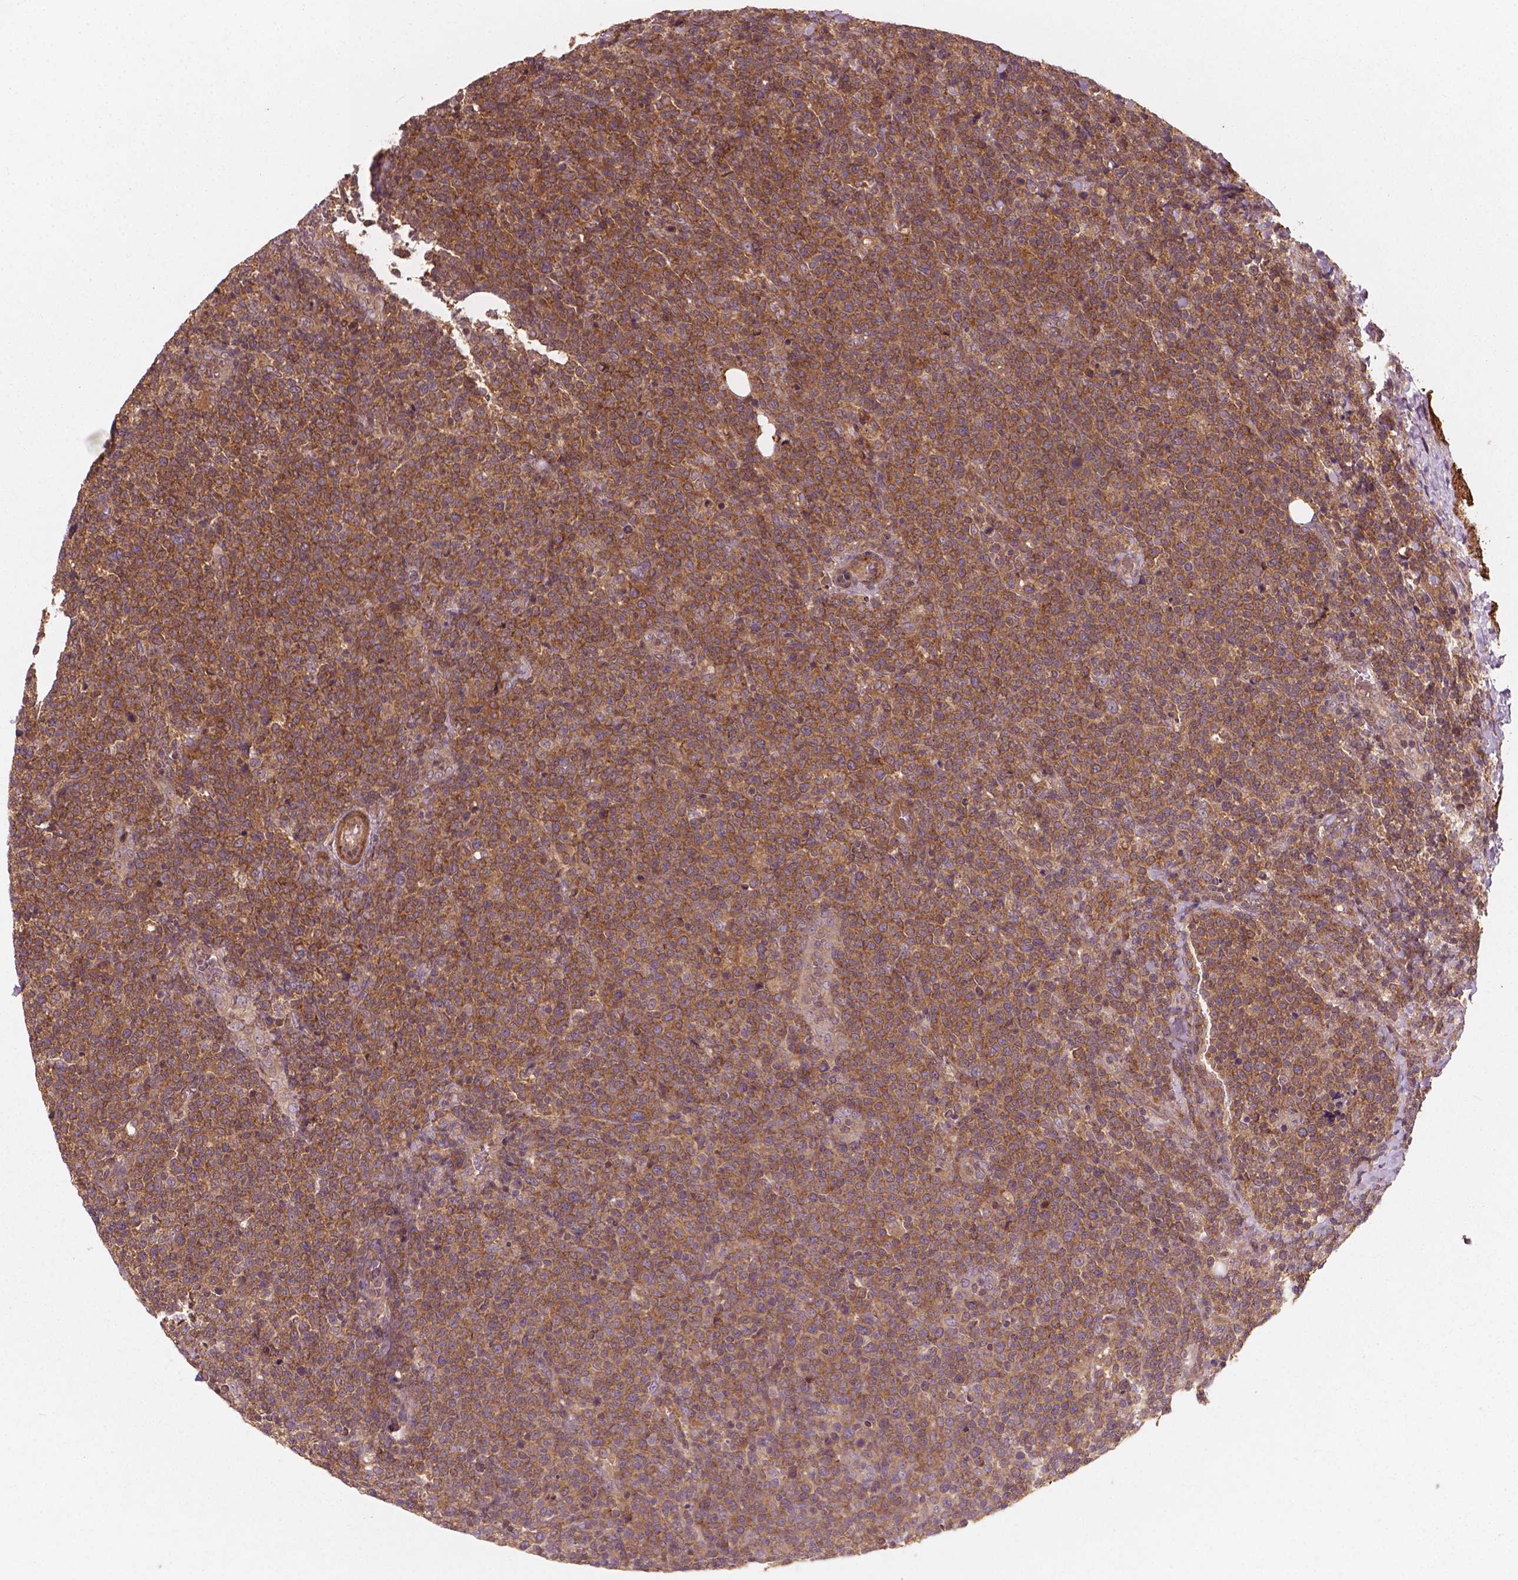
{"staining": {"intensity": "moderate", "quantity": ">75%", "location": "cytoplasmic/membranous"}, "tissue": "lymphoma", "cell_type": "Tumor cells", "image_type": "cancer", "snomed": [{"axis": "morphology", "description": "Malignant lymphoma, non-Hodgkin's type, High grade"}, {"axis": "topography", "description": "Lymph node"}], "caption": "Human malignant lymphoma, non-Hodgkin's type (high-grade) stained with a protein marker displays moderate staining in tumor cells.", "gene": "CYFIP2", "patient": {"sex": "male", "age": 61}}